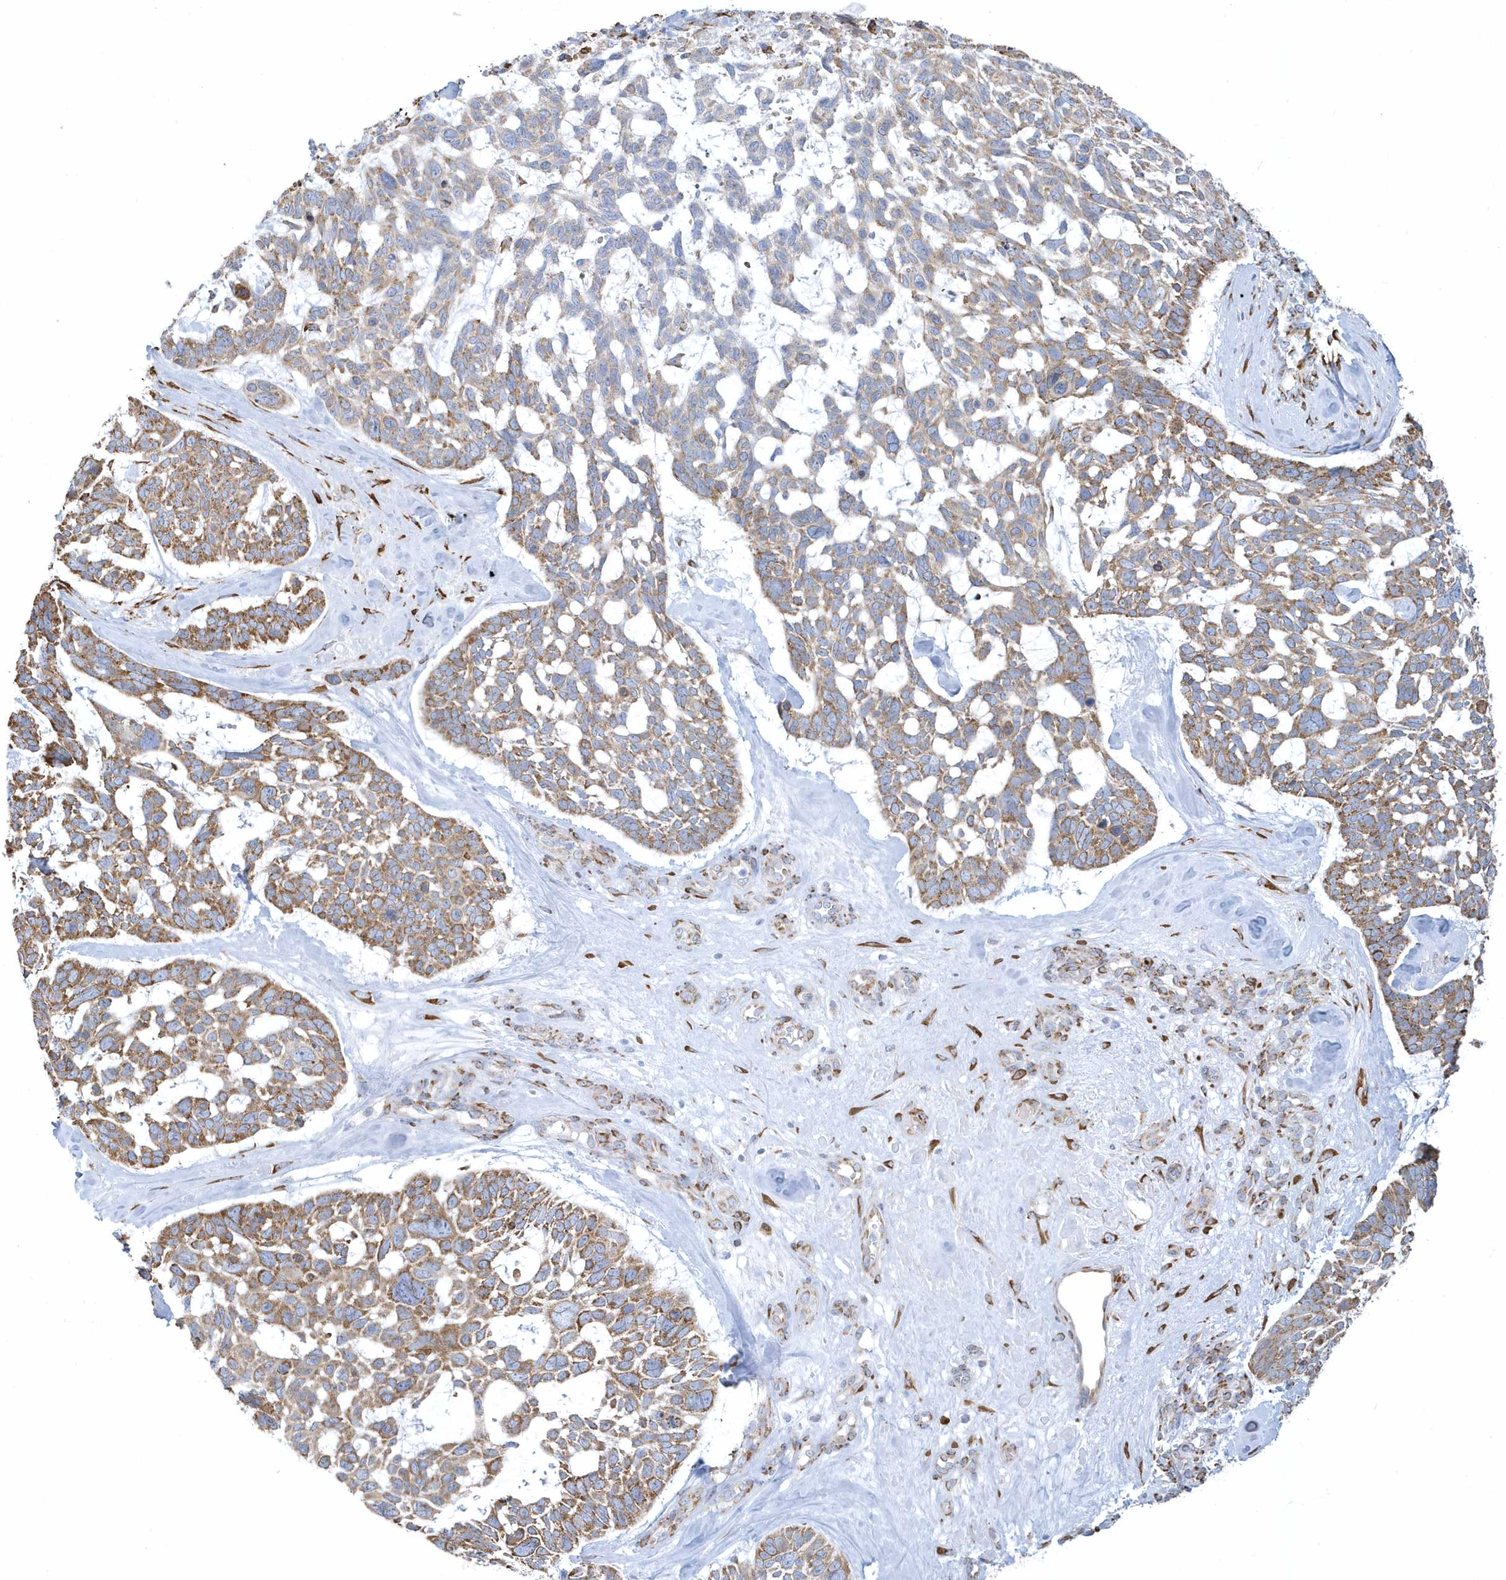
{"staining": {"intensity": "moderate", "quantity": ">75%", "location": "cytoplasmic/membranous"}, "tissue": "skin cancer", "cell_type": "Tumor cells", "image_type": "cancer", "snomed": [{"axis": "morphology", "description": "Basal cell carcinoma"}, {"axis": "topography", "description": "Skin"}], "caption": "Human skin basal cell carcinoma stained for a protein (brown) exhibits moderate cytoplasmic/membranous positive expression in about >75% of tumor cells.", "gene": "DCAF1", "patient": {"sex": "male", "age": 88}}